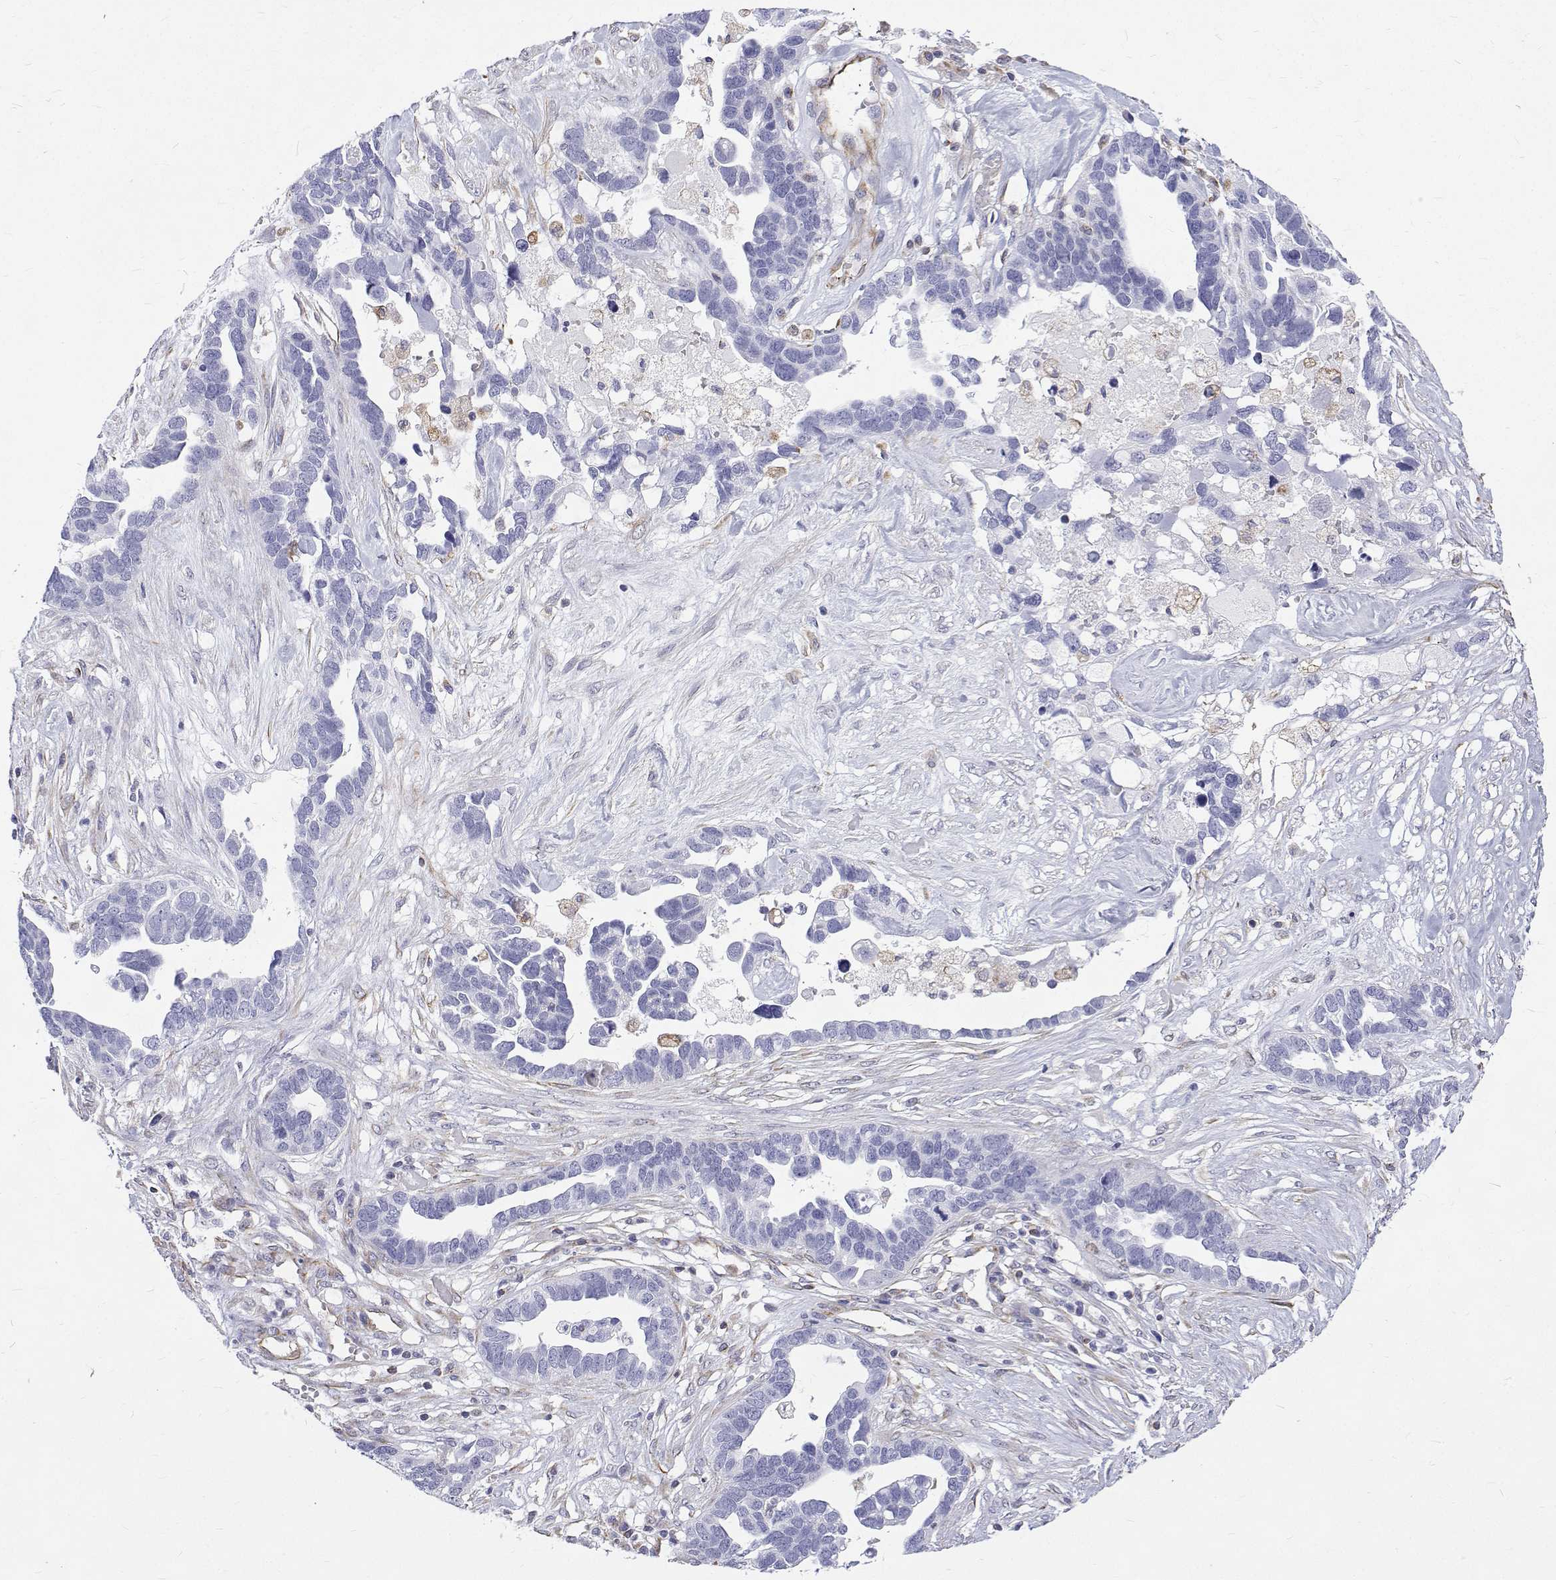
{"staining": {"intensity": "negative", "quantity": "none", "location": "none"}, "tissue": "ovarian cancer", "cell_type": "Tumor cells", "image_type": "cancer", "snomed": [{"axis": "morphology", "description": "Cystadenocarcinoma, serous, NOS"}, {"axis": "topography", "description": "Ovary"}], "caption": "IHC image of neoplastic tissue: human serous cystadenocarcinoma (ovarian) stained with DAB (3,3'-diaminobenzidine) shows no significant protein staining in tumor cells.", "gene": "OPRPN", "patient": {"sex": "female", "age": 54}}